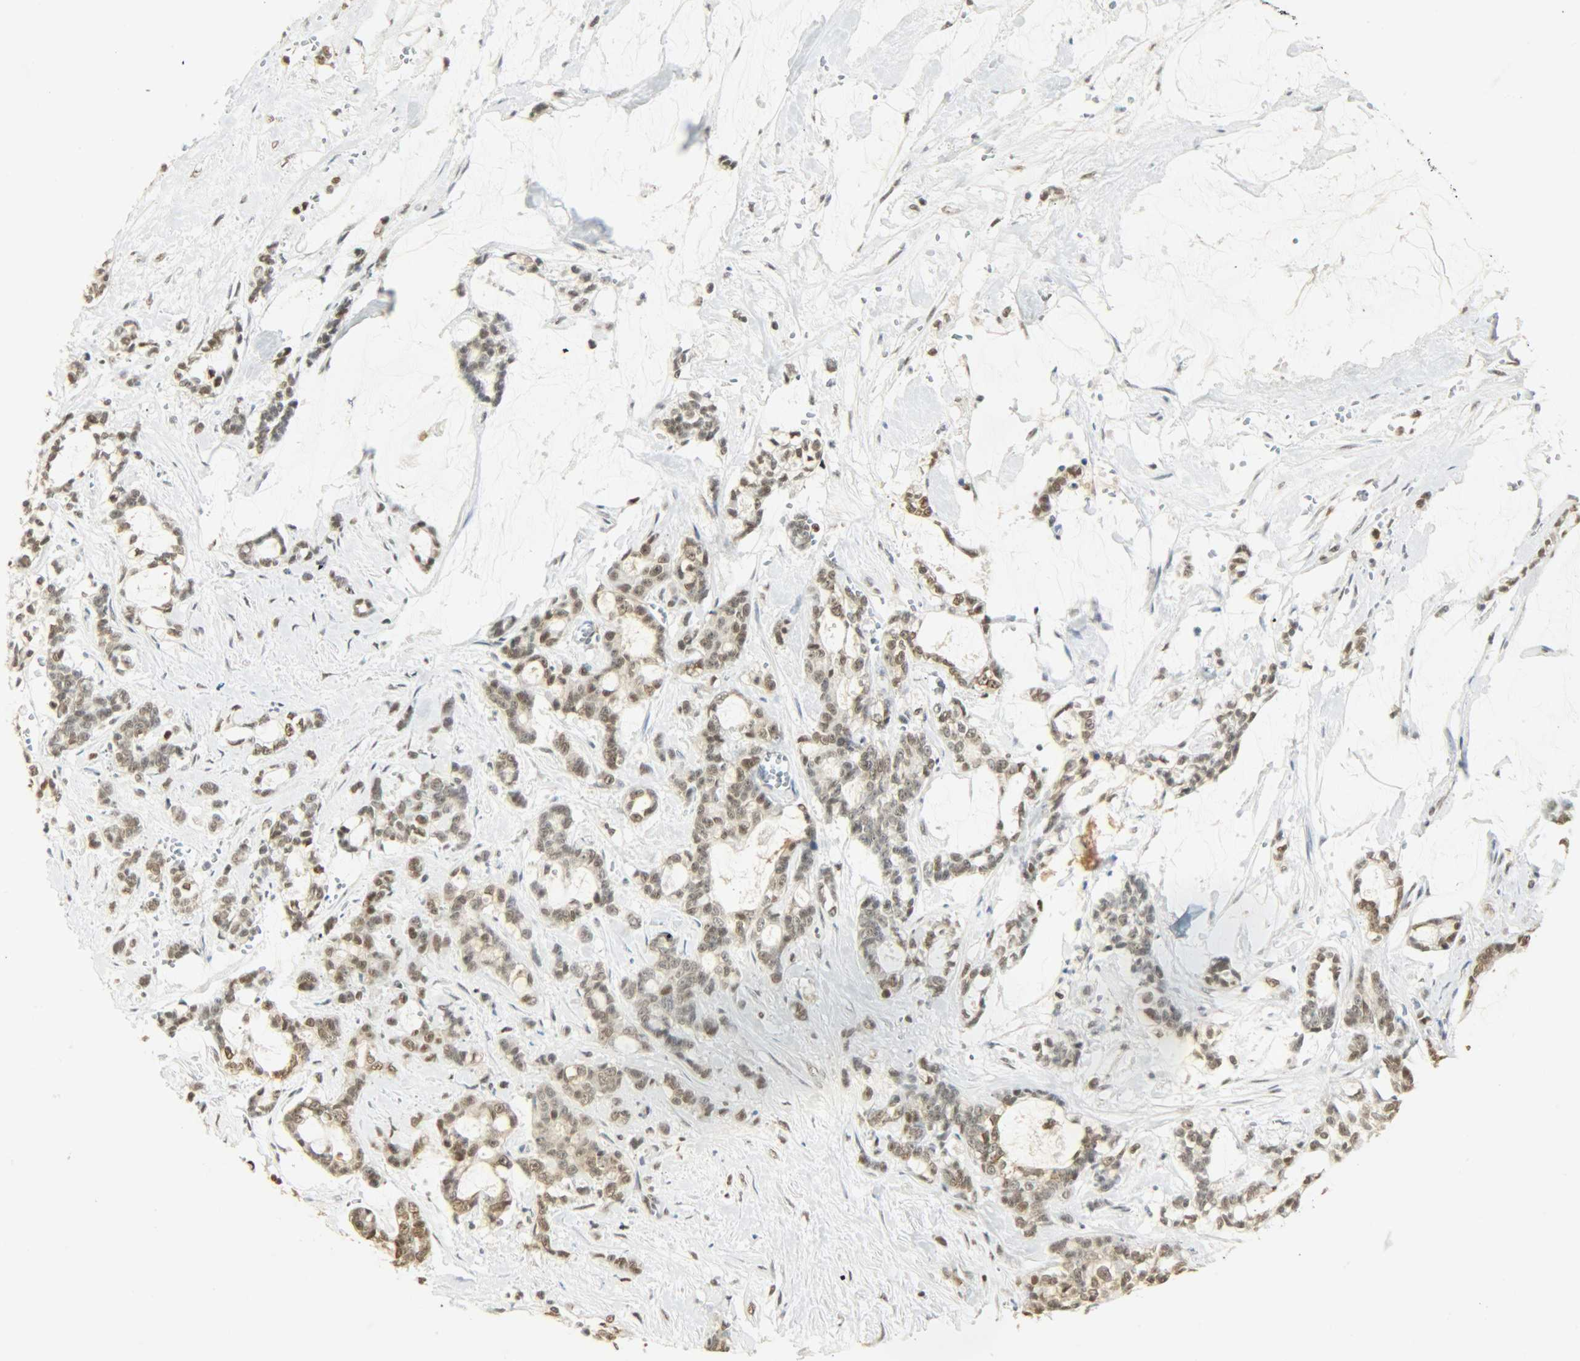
{"staining": {"intensity": "weak", "quantity": ">75%", "location": "nuclear"}, "tissue": "pancreatic cancer", "cell_type": "Tumor cells", "image_type": "cancer", "snomed": [{"axis": "morphology", "description": "Adenocarcinoma, NOS"}, {"axis": "topography", "description": "Pancreas"}], "caption": "Brown immunohistochemical staining in human pancreatic cancer shows weak nuclear expression in about >75% of tumor cells.", "gene": "NGFR", "patient": {"sex": "female", "age": 73}}